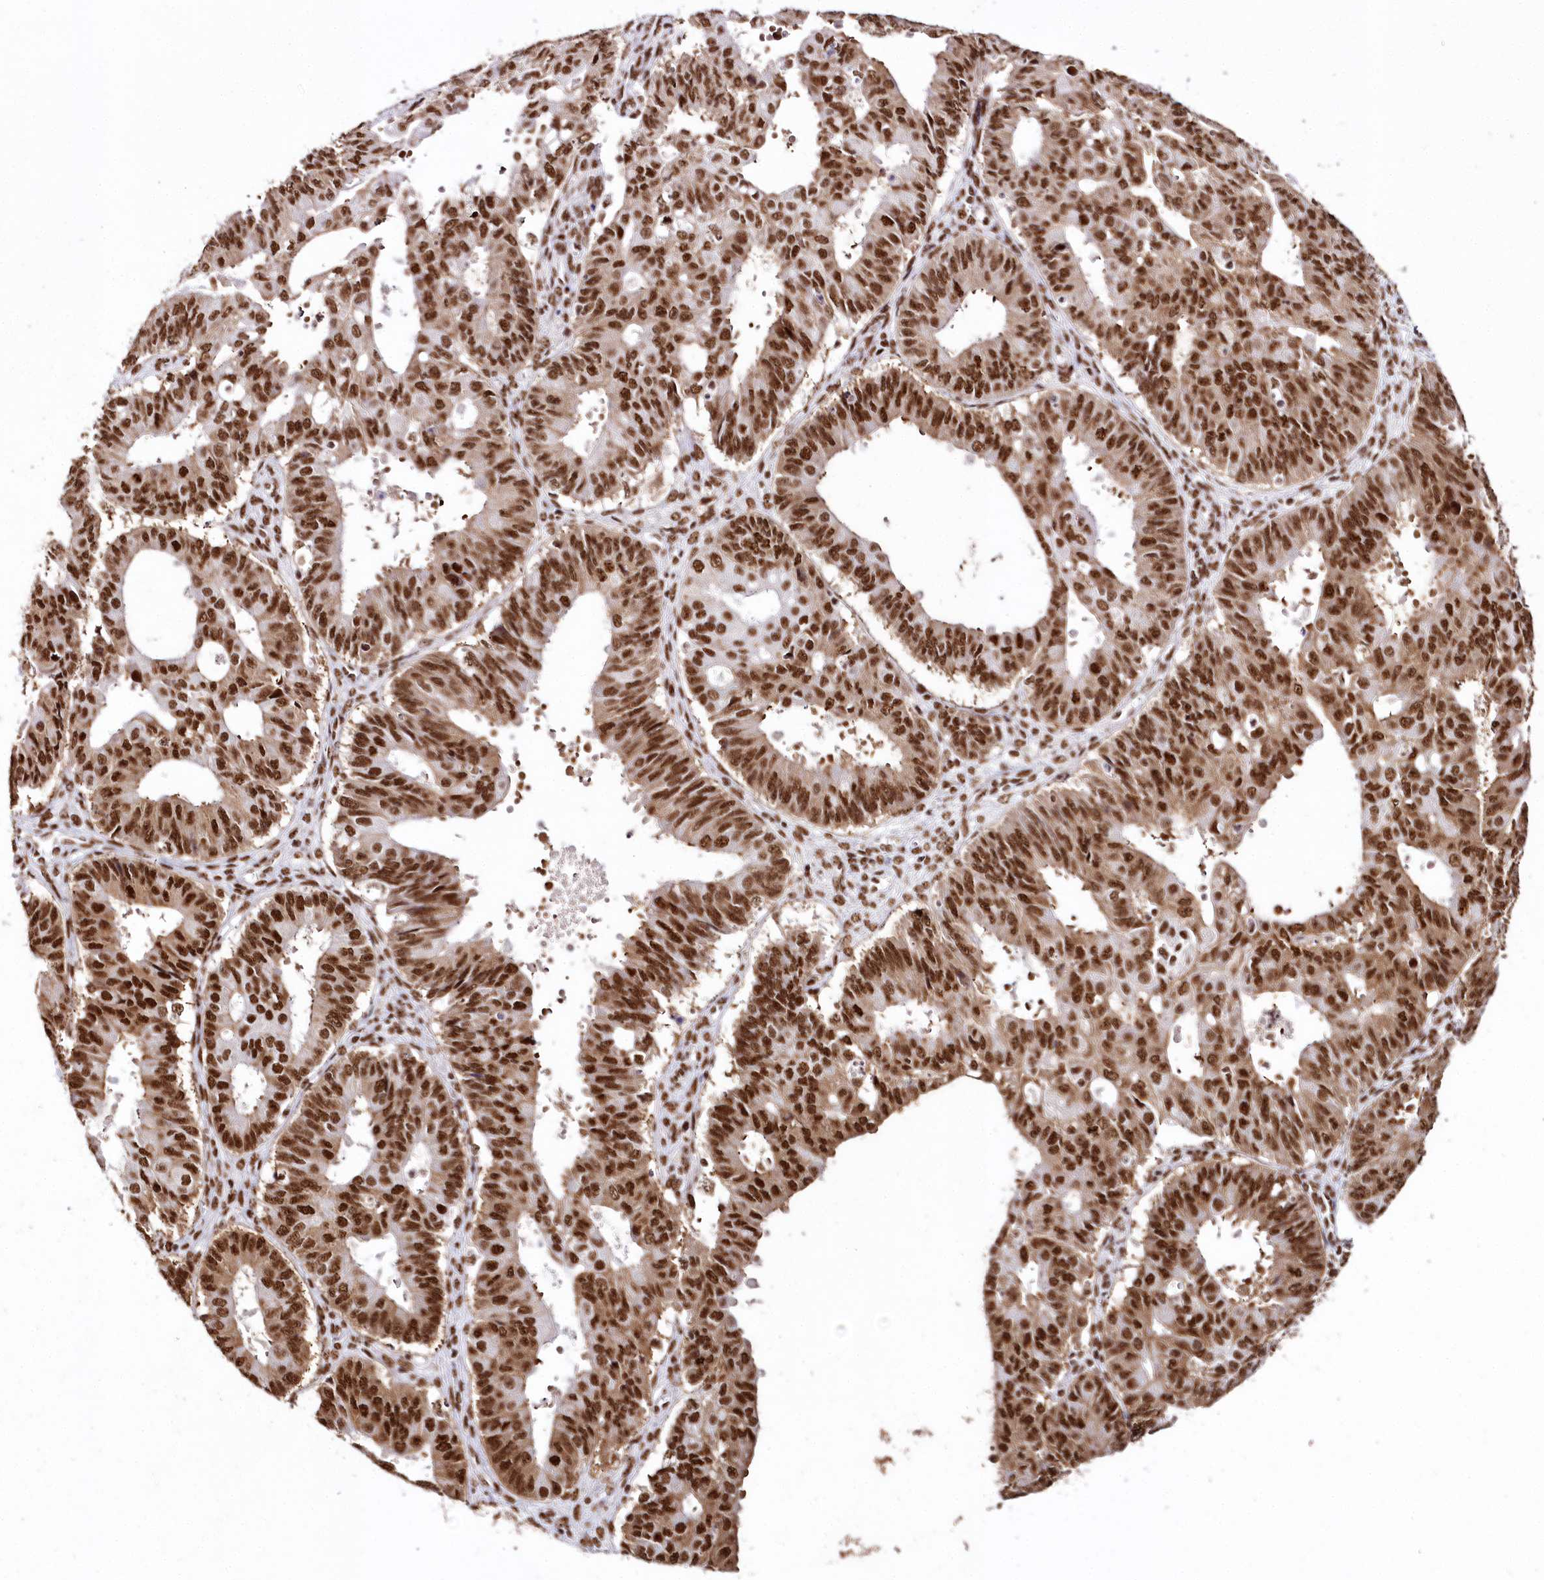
{"staining": {"intensity": "strong", "quantity": ">75%", "location": "cytoplasmic/membranous,nuclear"}, "tissue": "ovarian cancer", "cell_type": "Tumor cells", "image_type": "cancer", "snomed": [{"axis": "morphology", "description": "Carcinoma, endometroid"}, {"axis": "topography", "description": "Appendix"}, {"axis": "topography", "description": "Ovary"}], "caption": "There is high levels of strong cytoplasmic/membranous and nuclear positivity in tumor cells of endometroid carcinoma (ovarian), as demonstrated by immunohistochemical staining (brown color).", "gene": "SMARCE1", "patient": {"sex": "female", "age": 42}}